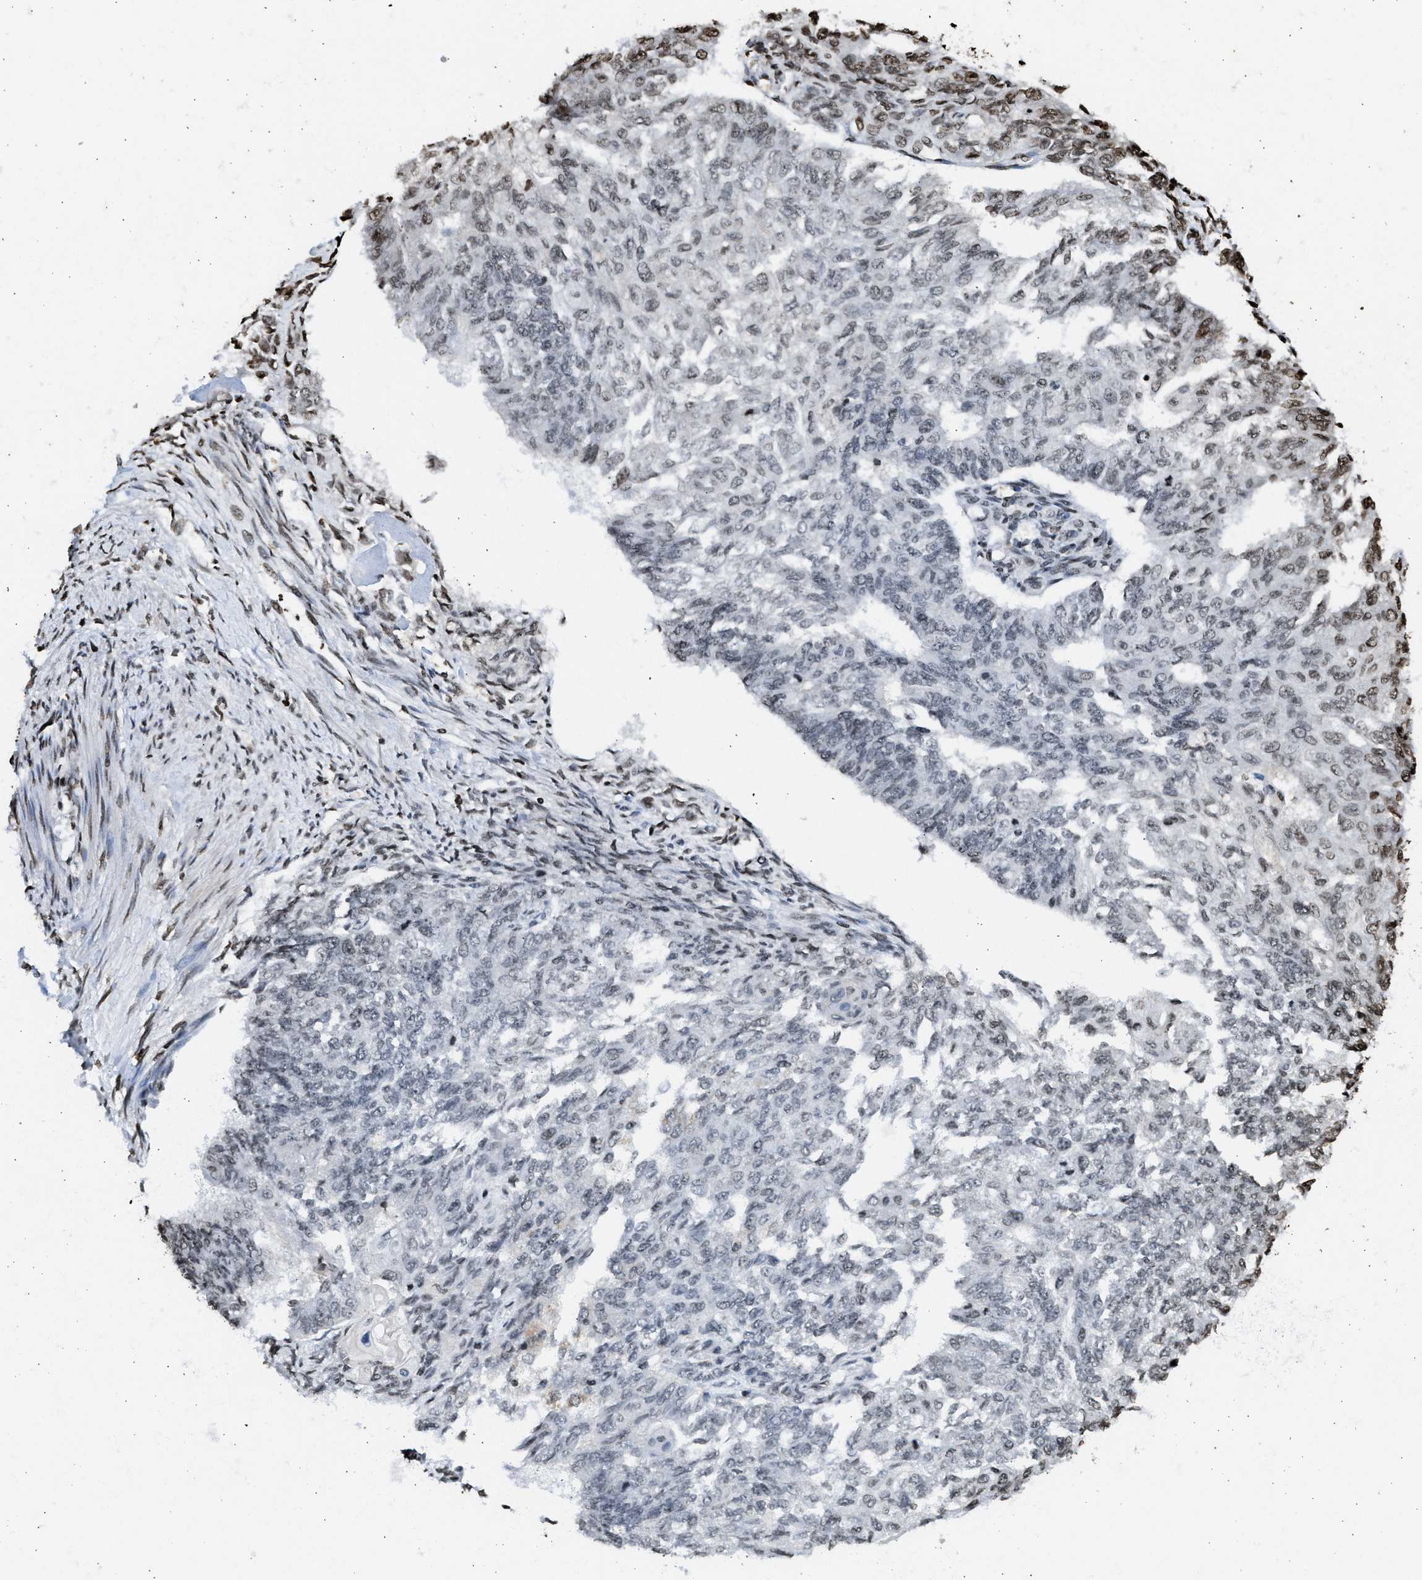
{"staining": {"intensity": "weak", "quantity": "<25%", "location": "nuclear"}, "tissue": "endometrial cancer", "cell_type": "Tumor cells", "image_type": "cancer", "snomed": [{"axis": "morphology", "description": "Adenocarcinoma, NOS"}, {"axis": "topography", "description": "Endometrium"}], "caption": "Tumor cells show no significant protein expression in adenocarcinoma (endometrial).", "gene": "RRAGC", "patient": {"sex": "female", "age": 32}}